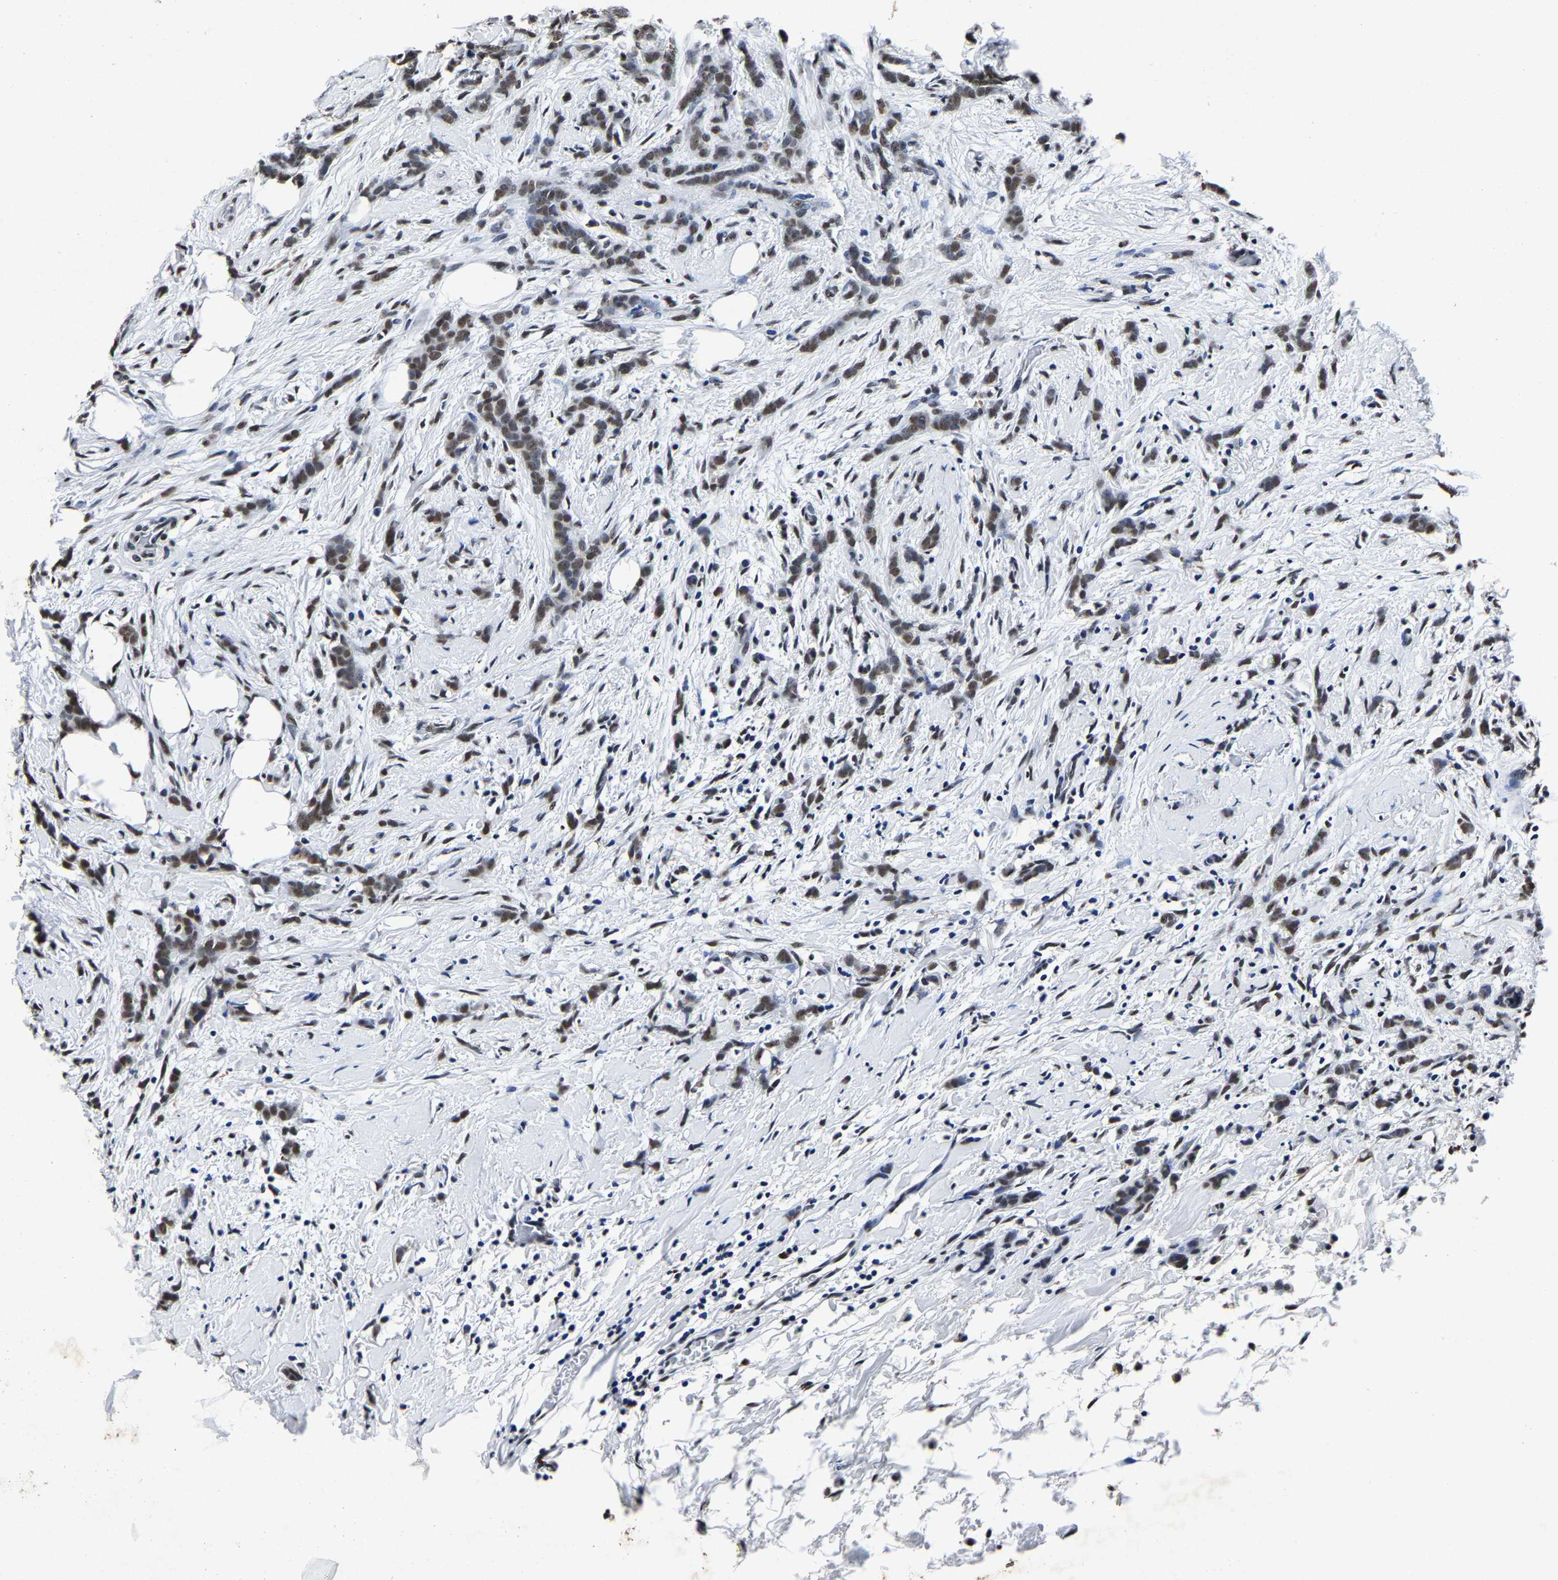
{"staining": {"intensity": "moderate", "quantity": ">75%", "location": "nuclear"}, "tissue": "breast cancer", "cell_type": "Tumor cells", "image_type": "cancer", "snomed": [{"axis": "morphology", "description": "Lobular carcinoma, in situ"}, {"axis": "morphology", "description": "Lobular carcinoma"}, {"axis": "topography", "description": "Breast"}], "caption": "Protein analysis of breast cancer (lobular carcinoma) tissue shows moderate nuclear staining in approximately >75% of tumor cells.", "gene": "RBM45", "patient": {"sex": "female", "age": 41}}